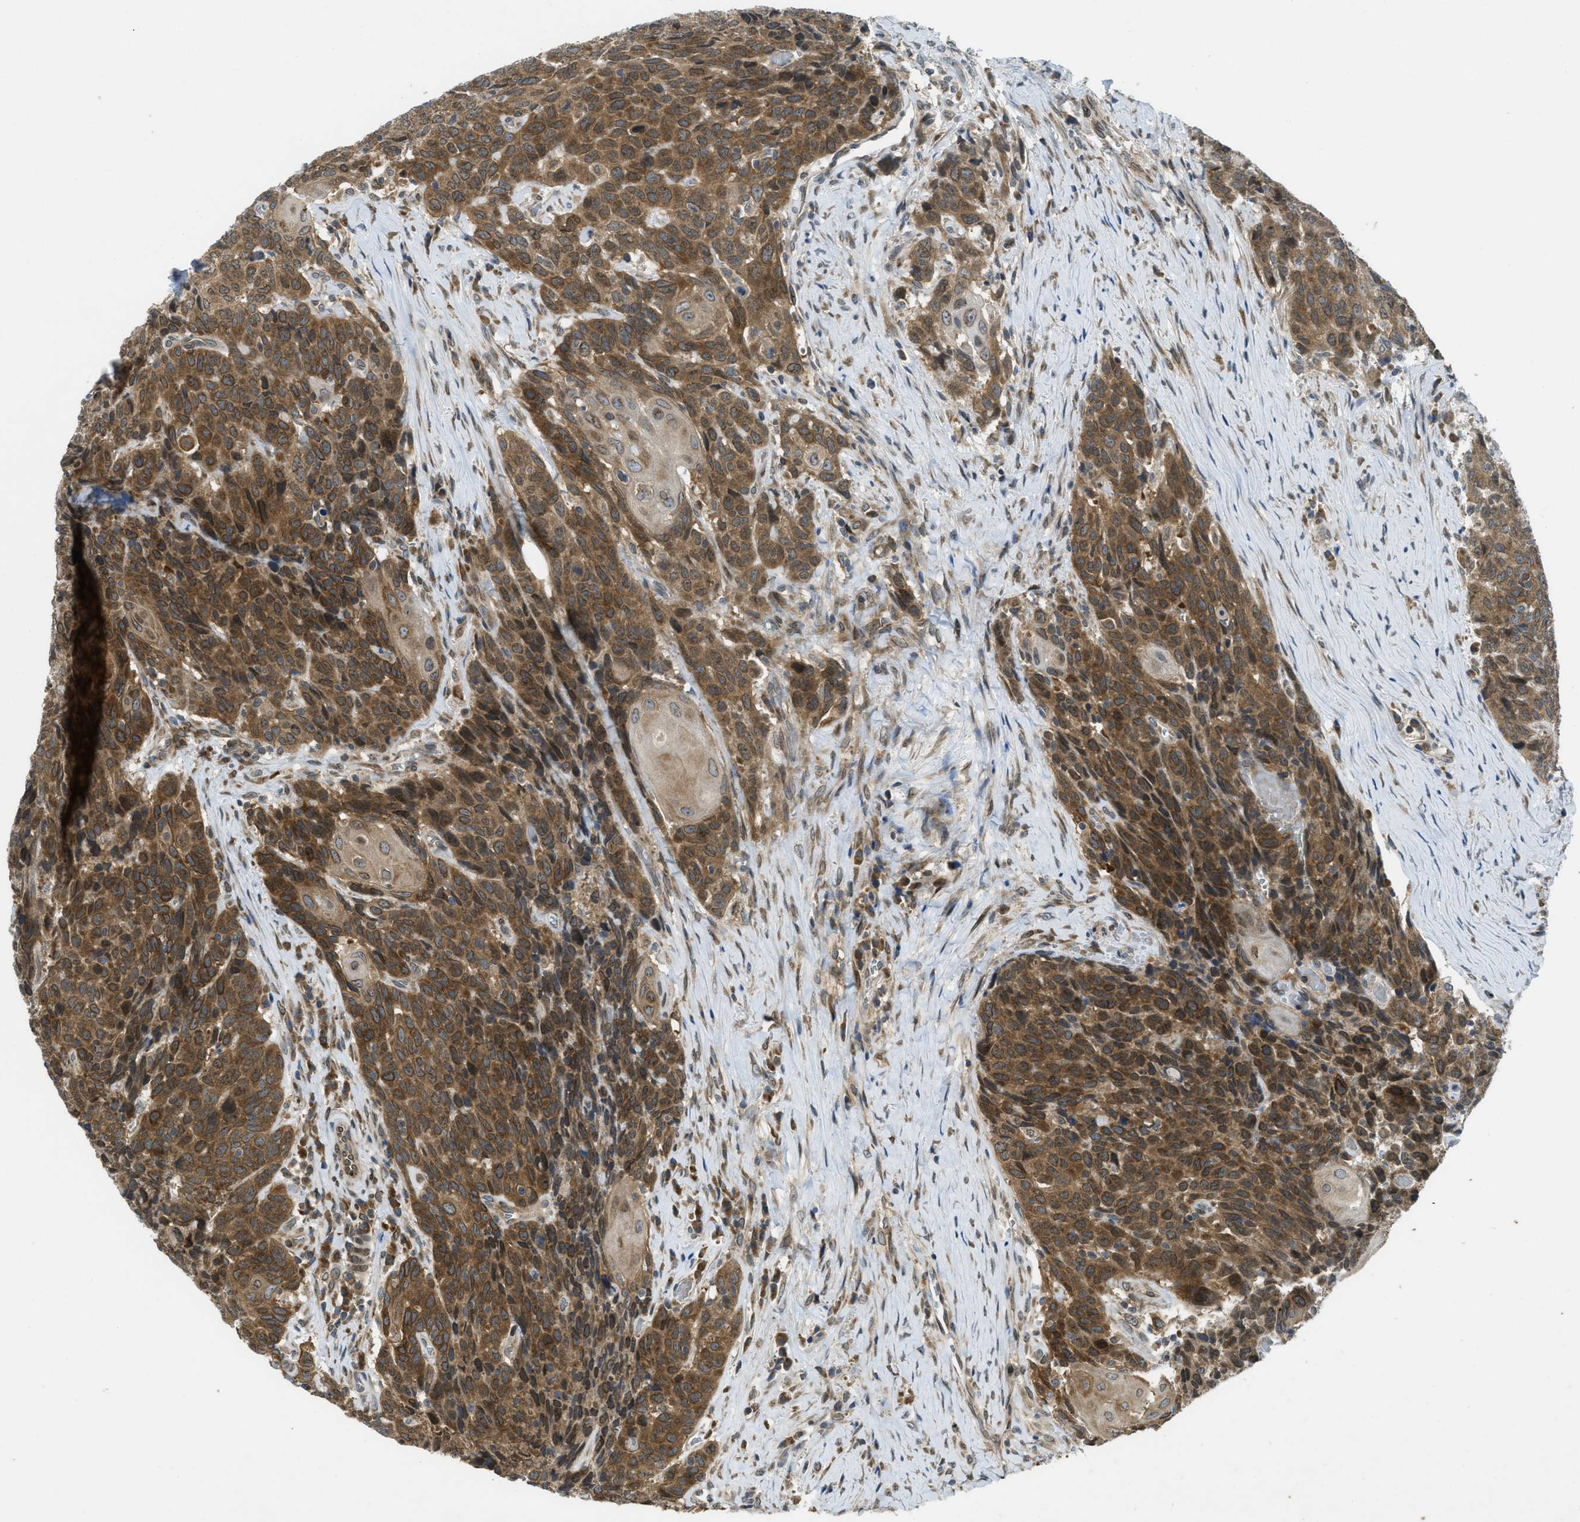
{"staining": {"intensity": "strong", "quantity": ">75%", "location": "cytoplasmic/membranous"}, "tissue": "head and neck cancer", "cell_type": "Tumor cells", "image_type": "cancer", "snomed": [{"axis": "morphology", "description": "Squamous cell carcinoma, NOS"}, {"axis": "topography", "description": "Head-Neck"}], "caption": "This is an image of immunohistochemistry (IHC) staining of head and neck cancer (squamous cell carcinoma), which shows strong expression in the cytoplasmic/membranous of tumor cells.", "gene": "EIF2AK3", "patient": {"sex": "male", "age": 66}}